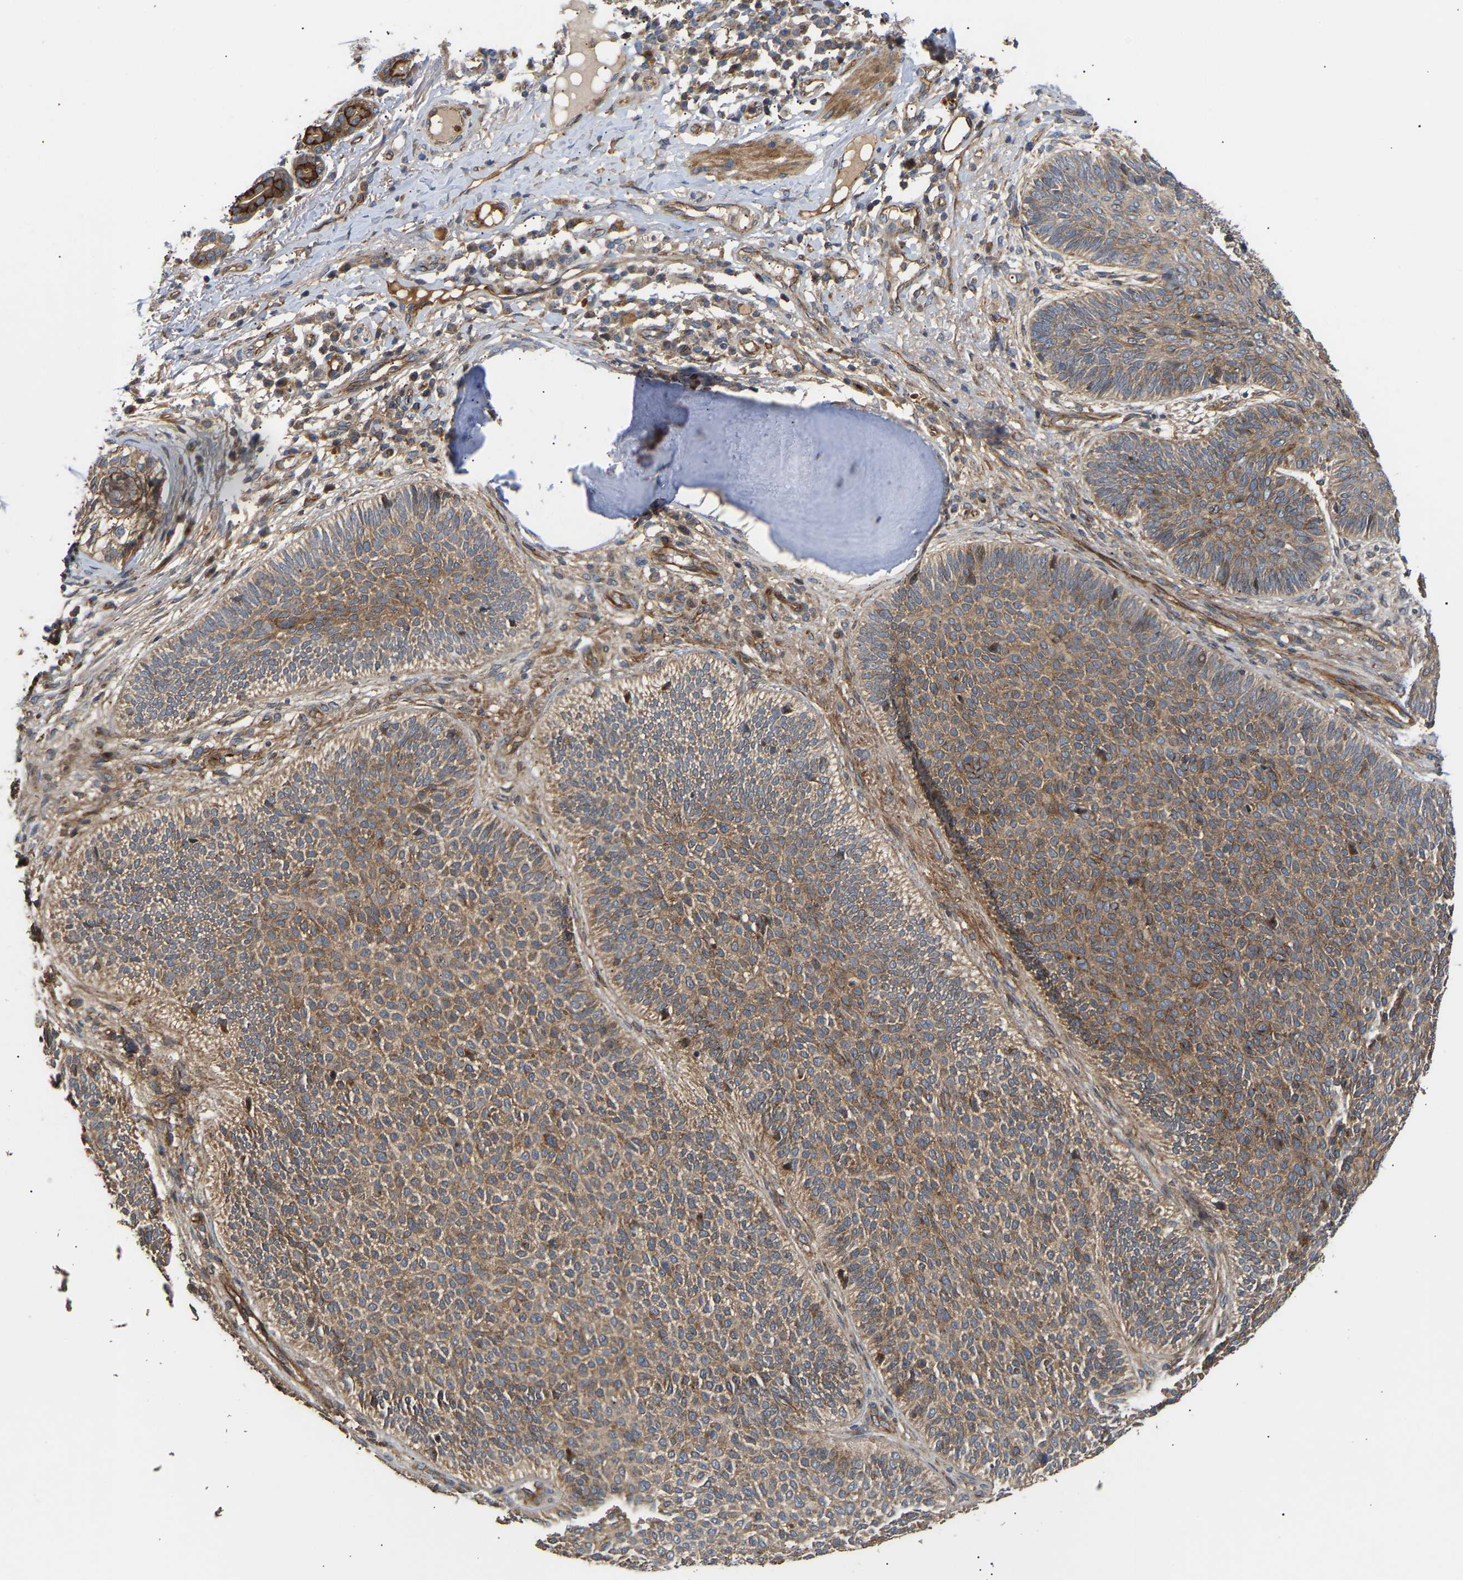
{"staining": {"intensity": "moderate", "quantity": ">75%", "location": "cytoplasmic/membranous"}, "tissue": "skin cancer", "cell_type": "Tumor cells", "image_type": "cancer", "snomed": [{"axis": "morphology", "description": "Normal tissue, NOS"}, {"axis": "morphology", "description": "Basal cell carcinoma"}, {"axis": "topography", "description": "Skin"}], "caption": "Immunohistochemical staining of basal cell carcinoma (skin) exhibits moderate cytoplasmic/membranous protein positivity in approximately >75% of tumor cells.", "gene": "STAU1", "patient": {"sex": "male", "age": 52}}